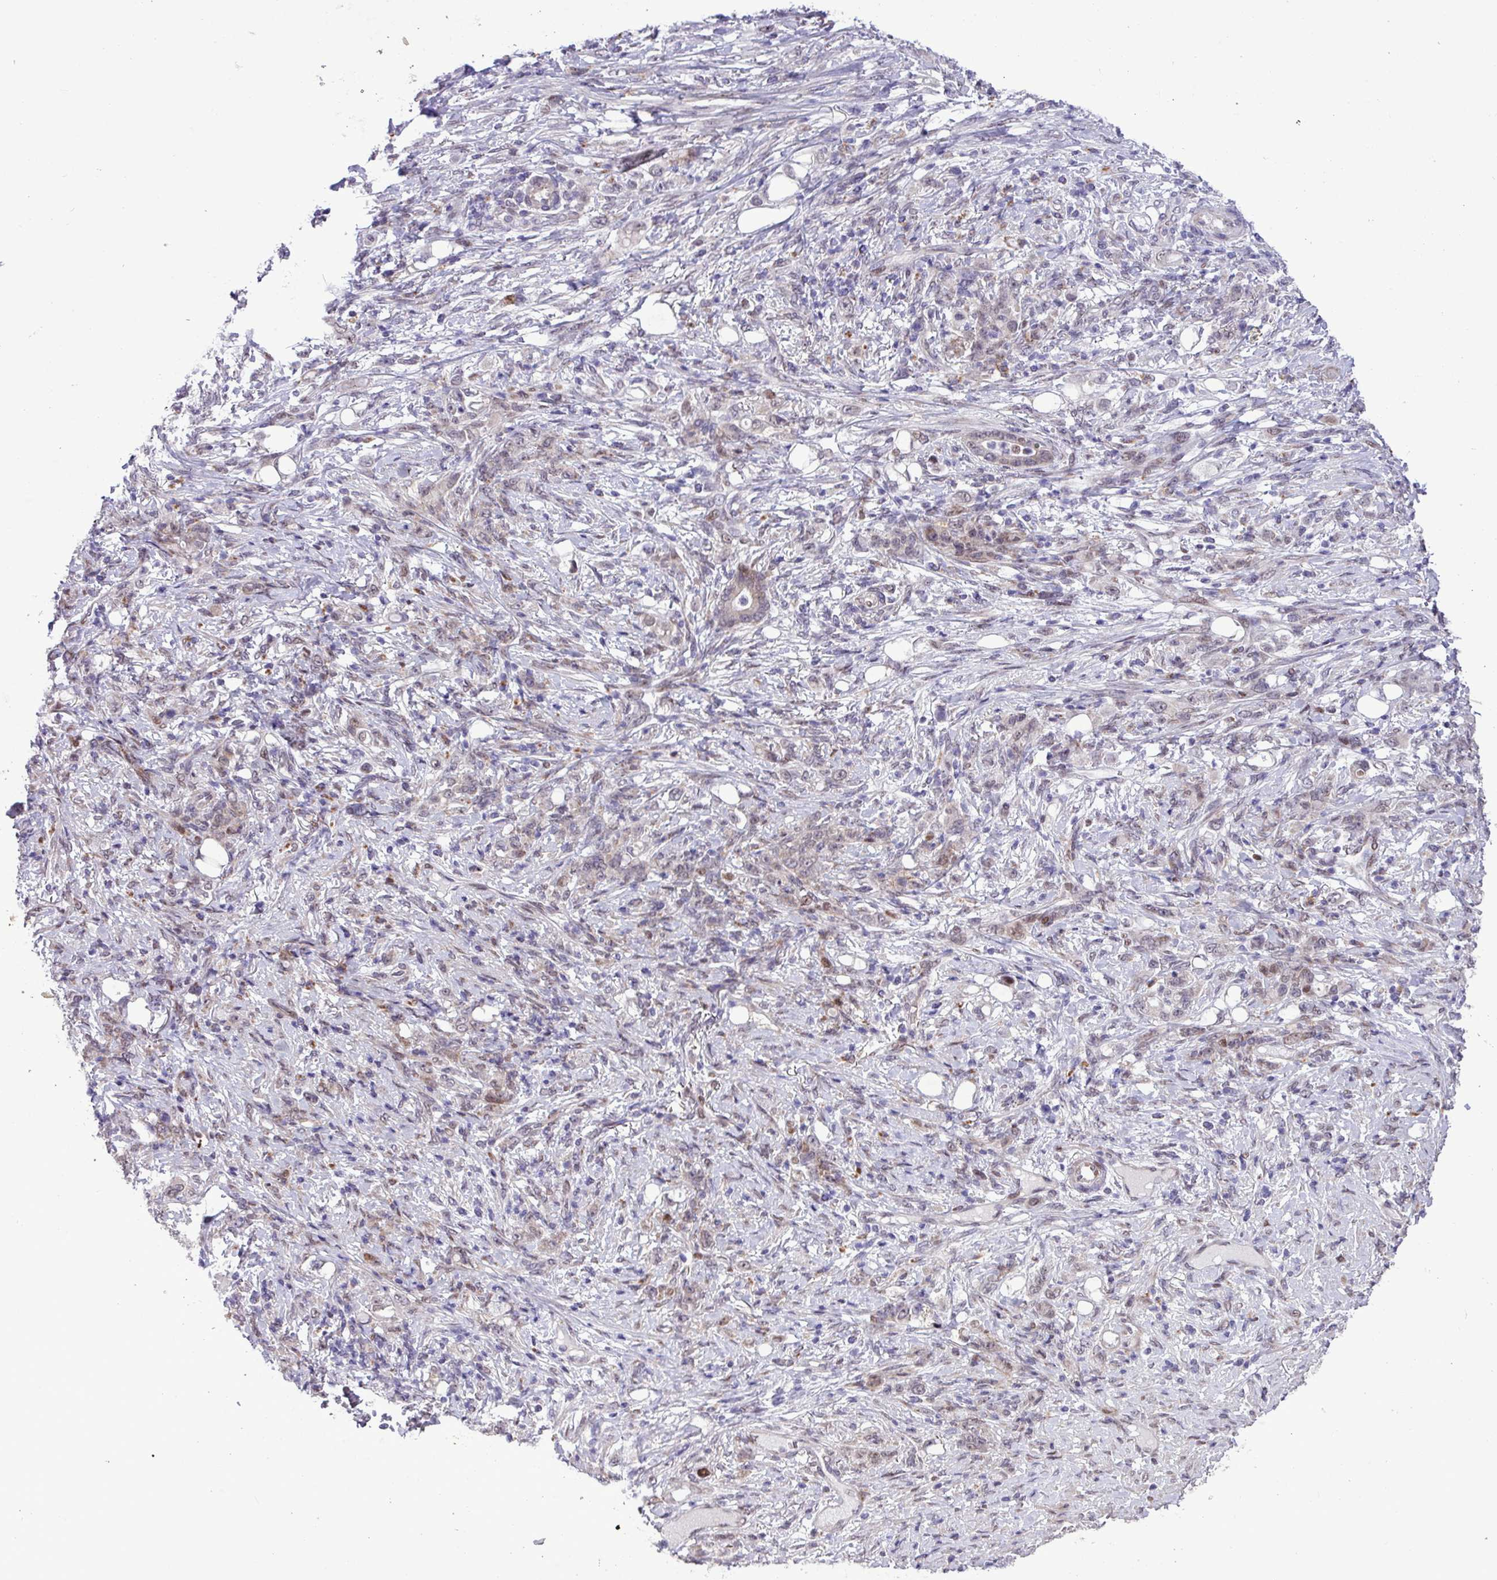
{"staining": {"intensity": "weak", "quantity": "25%-75%", "location": "nuclear"}, "tissue": "stomach cancer", "cell_type": "Tumor cells", "image_type": "cancer", "snomed": [{"axis": "morphology", "description": "Adenocarcinoma, NOS"}, {"axis": "topography", "description": "Stomach"}], "caption": "Stomach adenocarcinoma stained with DAB immunohistochemistry (IHC) exhibits low levels of weak nuclear staining in about 25%-75% of tumor cells. The staining was performed using DAB to visualize the protein expression in brown, while the nuclei were stained in blue with hematoxylin (Magnification: 20x).", "gene": "ZNF354A", "patient": {"sex": "female", "age": 79}}